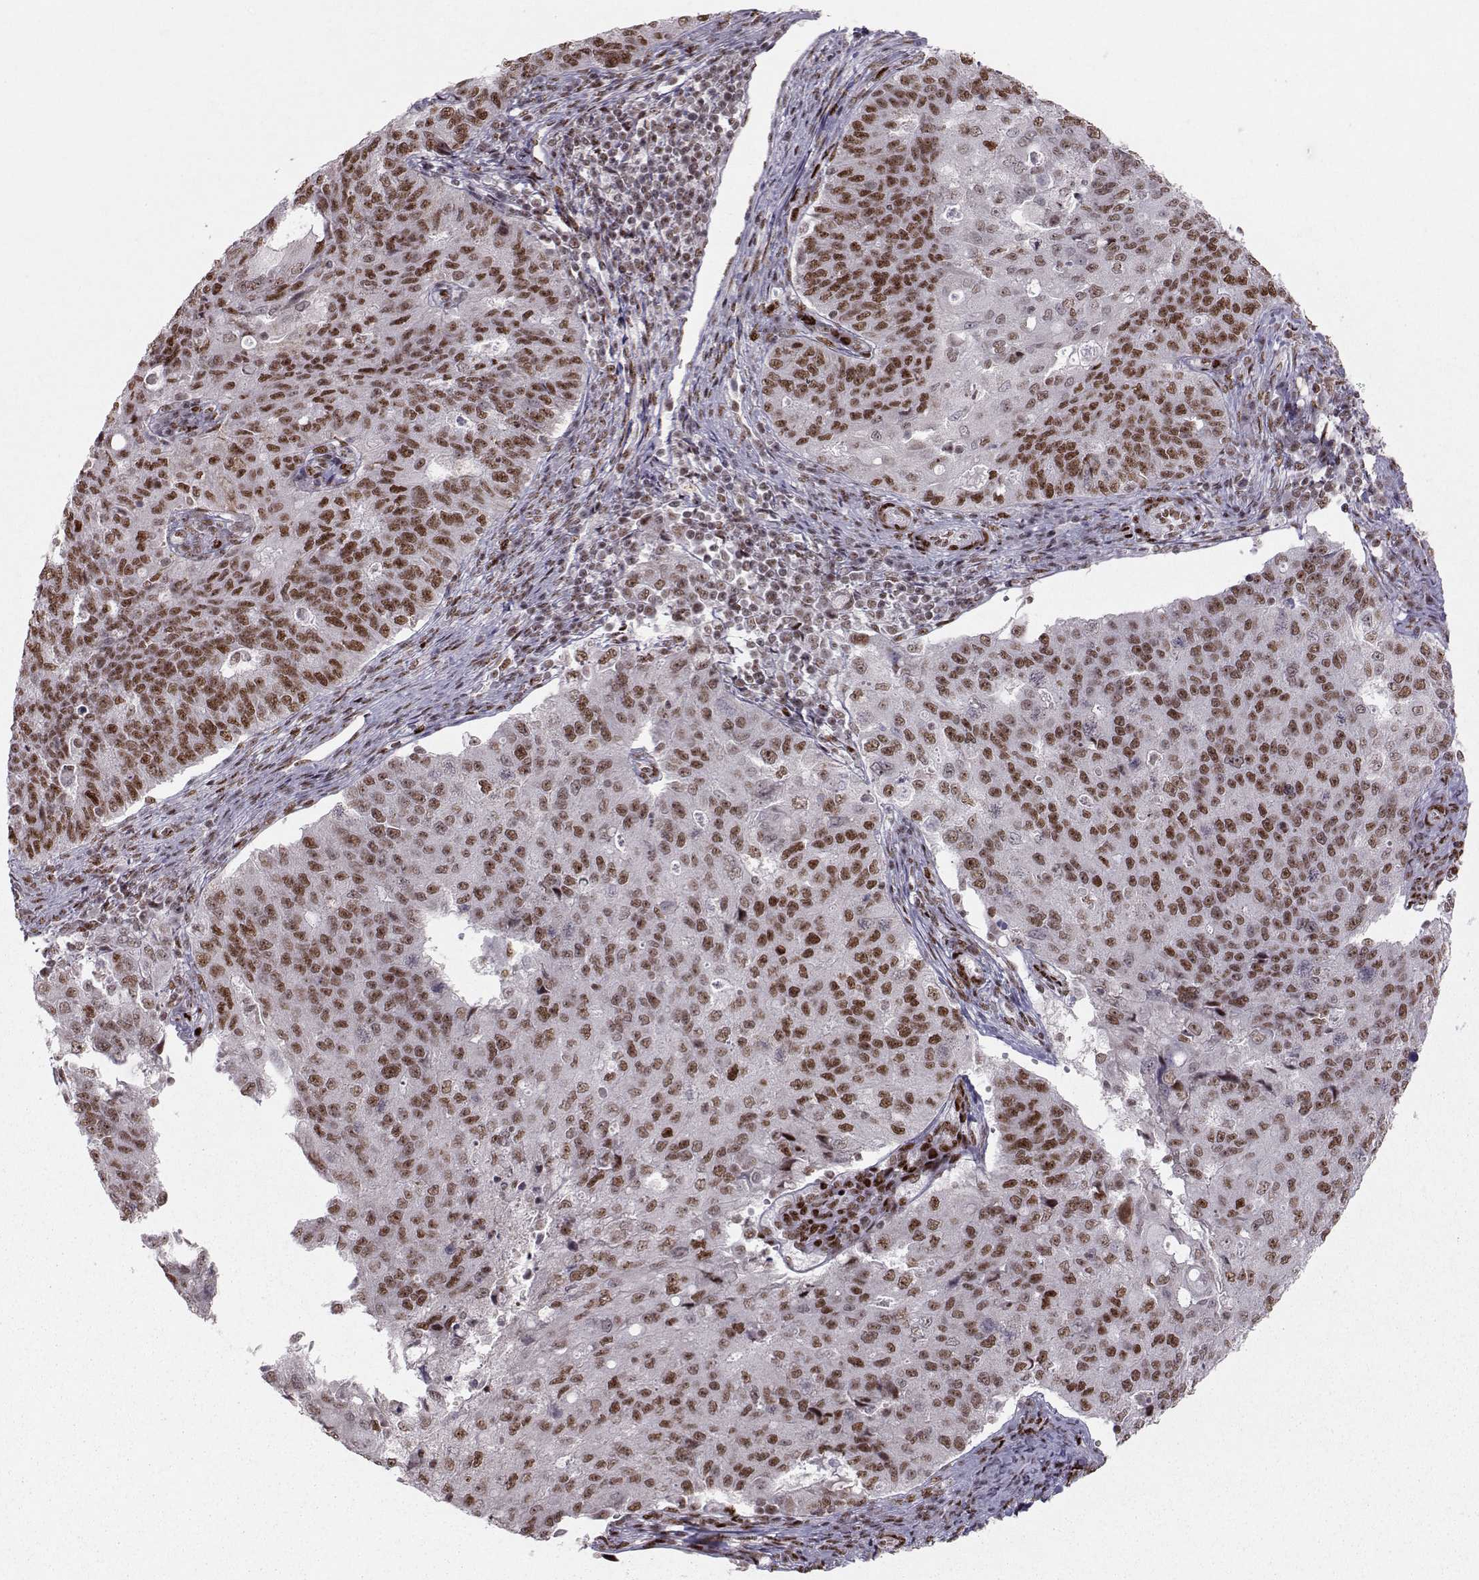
{"staining": {"intensity": "strong", "quantity": "25%-75%", "location": "nuclear"}, "tissue": "endometrial cancer", "cell_type": "Tumor cells", "image_type": "cancer", "snomed": [{"axis": "morphology", "description": "Adenocarcinoma, NOS"}, {"axis": "topography", "description": "Endometrium"}], "caption": "Immunohistochemistry photomicrograph of neoplastic tissue: endometrial cancer stained using immunohistochemistry (IHC) demonstrates high levels of strong protein expression localized specifically in the nuclear of tumor cells, appearing as a nuclear brown color.", "gene": "SNAPC2", "patient": {"sex": "female", "age": 43}}